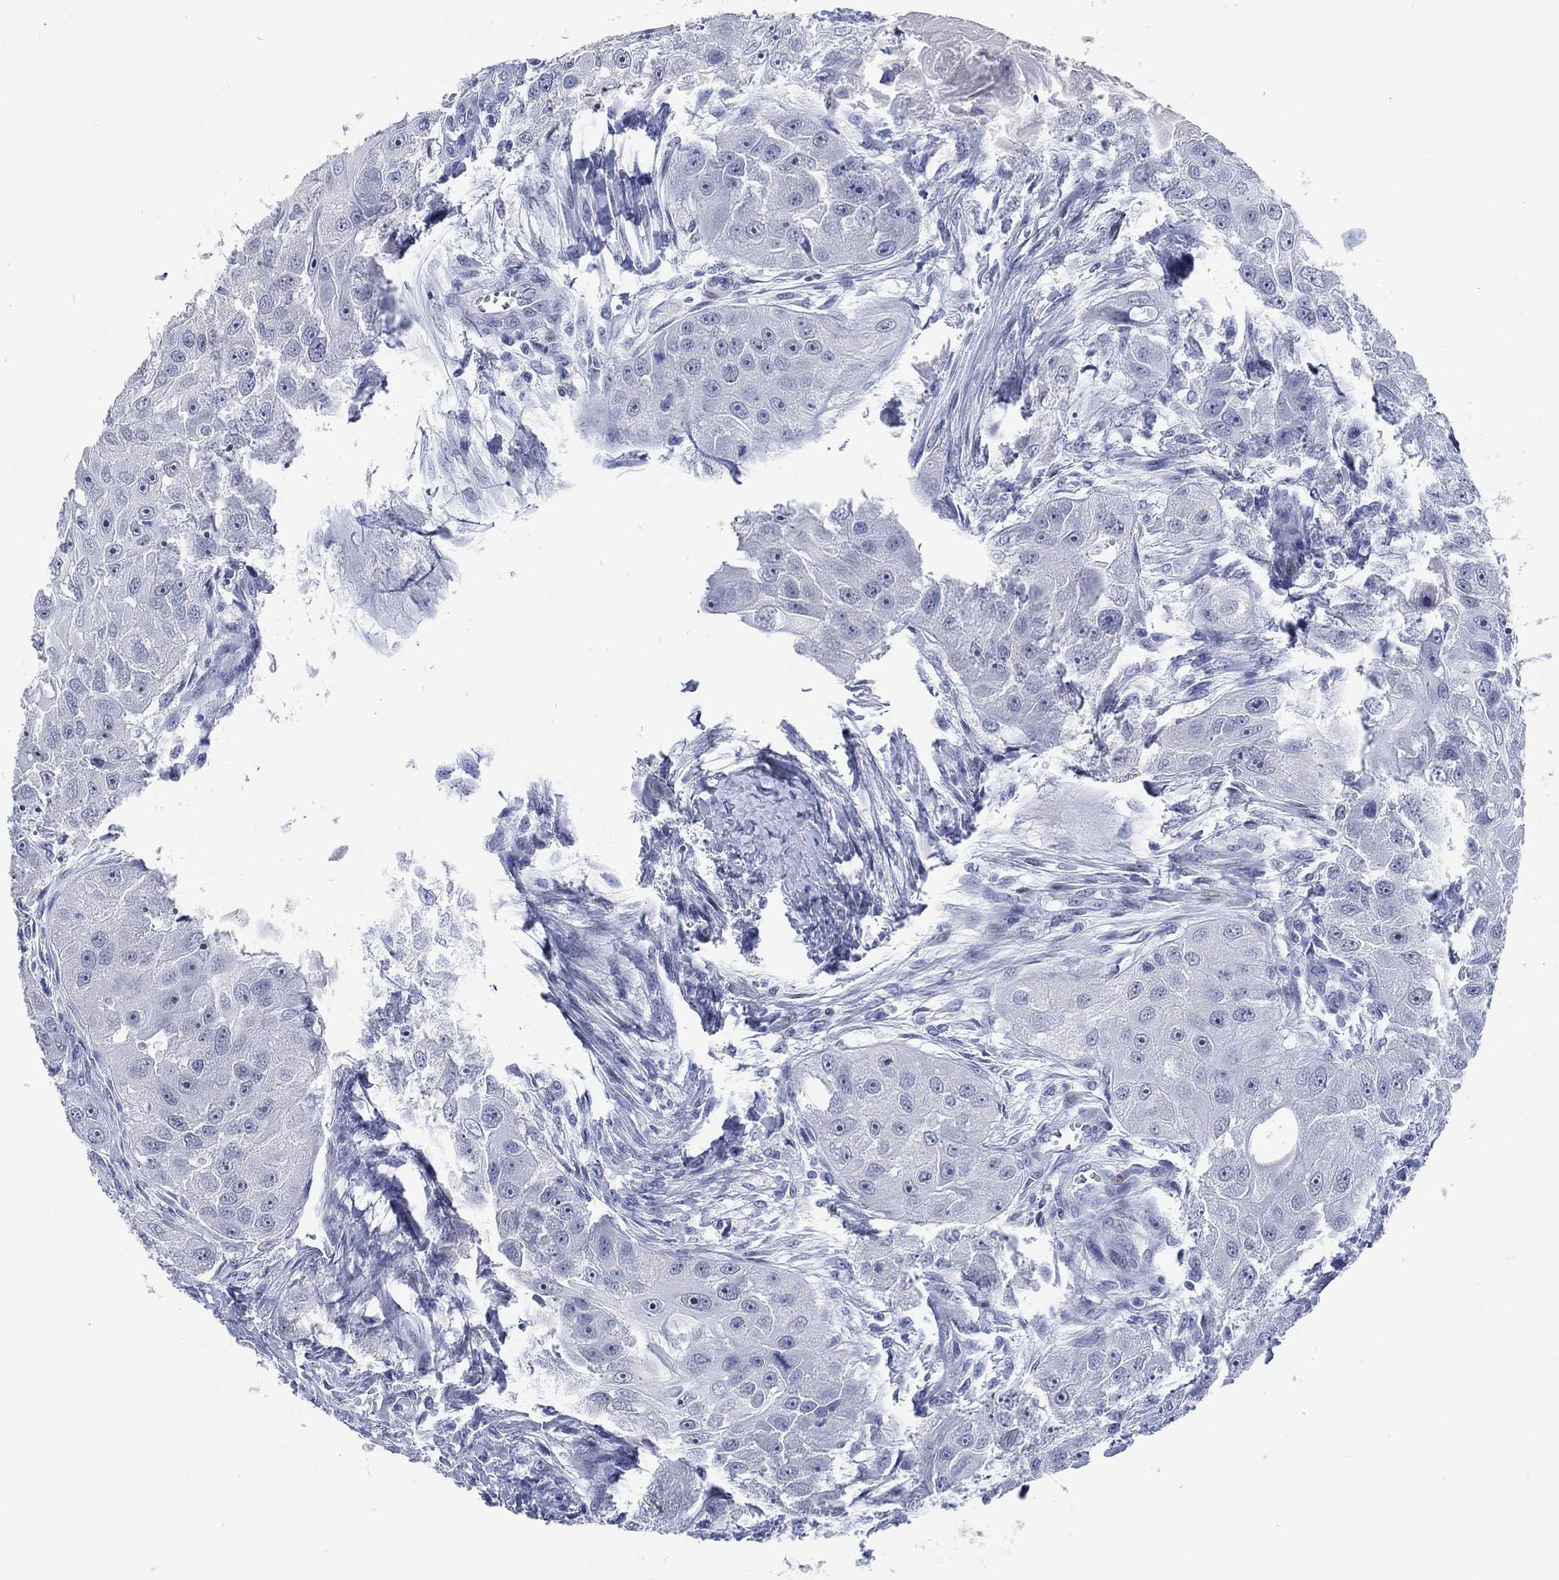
{"staining": {"intensity": "negative", "quantity": "none", "location": "none"}, "tissue": "head and neck cancer", "cell_type": "Tumor cells", "image_type": "cancer", "snomed": [{"axis": "morphology", "description": "Normal tissue, NOS"}, {"axis": "morphology", "description": "Squamous cell carcinoma, NOS"}, {"axis": "topography", "description": "Skeletal muscle"}, {"axis": "topography", "description": "Head-Neck"}], "caption": "Tumor cells show no significant protein positivity in squamous cell carcinoma (head and neck).", "gene": "C4orf47", "patient": {"sex": "male", "age": 51}}